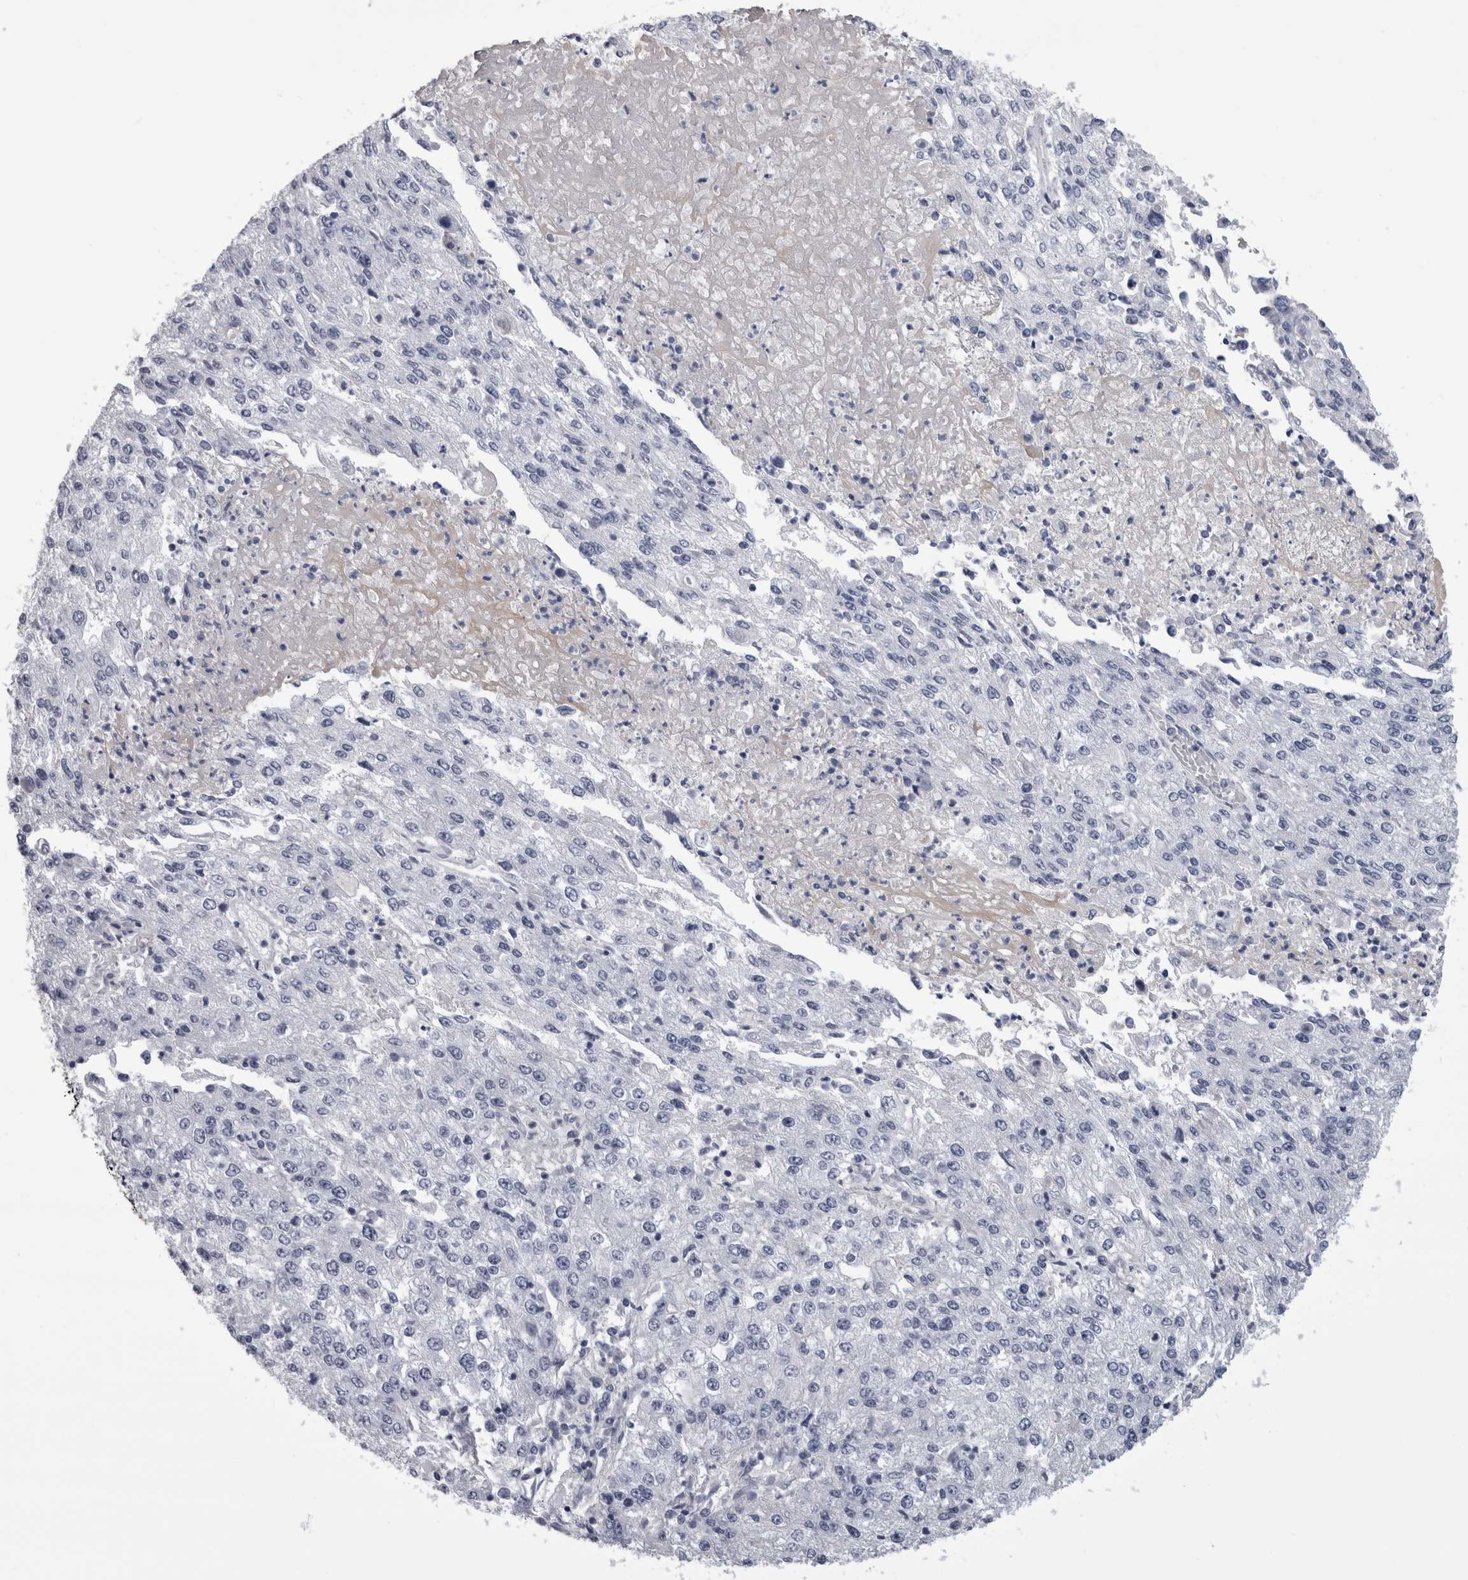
{"staining": {"intensity": "negative", "quantity": "none", "location": "none"}, "tissue": "endometrial cancer", "cell_type": "Tumor cells", "image_type": "cancer", "snomed": [{"axis": "morphology", "description": "Adenocarcinoma, NOS"}, {"axis": "topography", "description": "Endometrium"}], "caption": "Tumor cells show no significant protein staining in endometrial cancer (adenocarcinoma). Brightfield microscopy of immunohistochemistry (IHC) stained with DAB (3,3'-diaminobenzidine) (brown) and hematoxylin (blue), captured at high magnification.", "gene": "AFMID", "patient": {"sex": "female", "age": 49}}